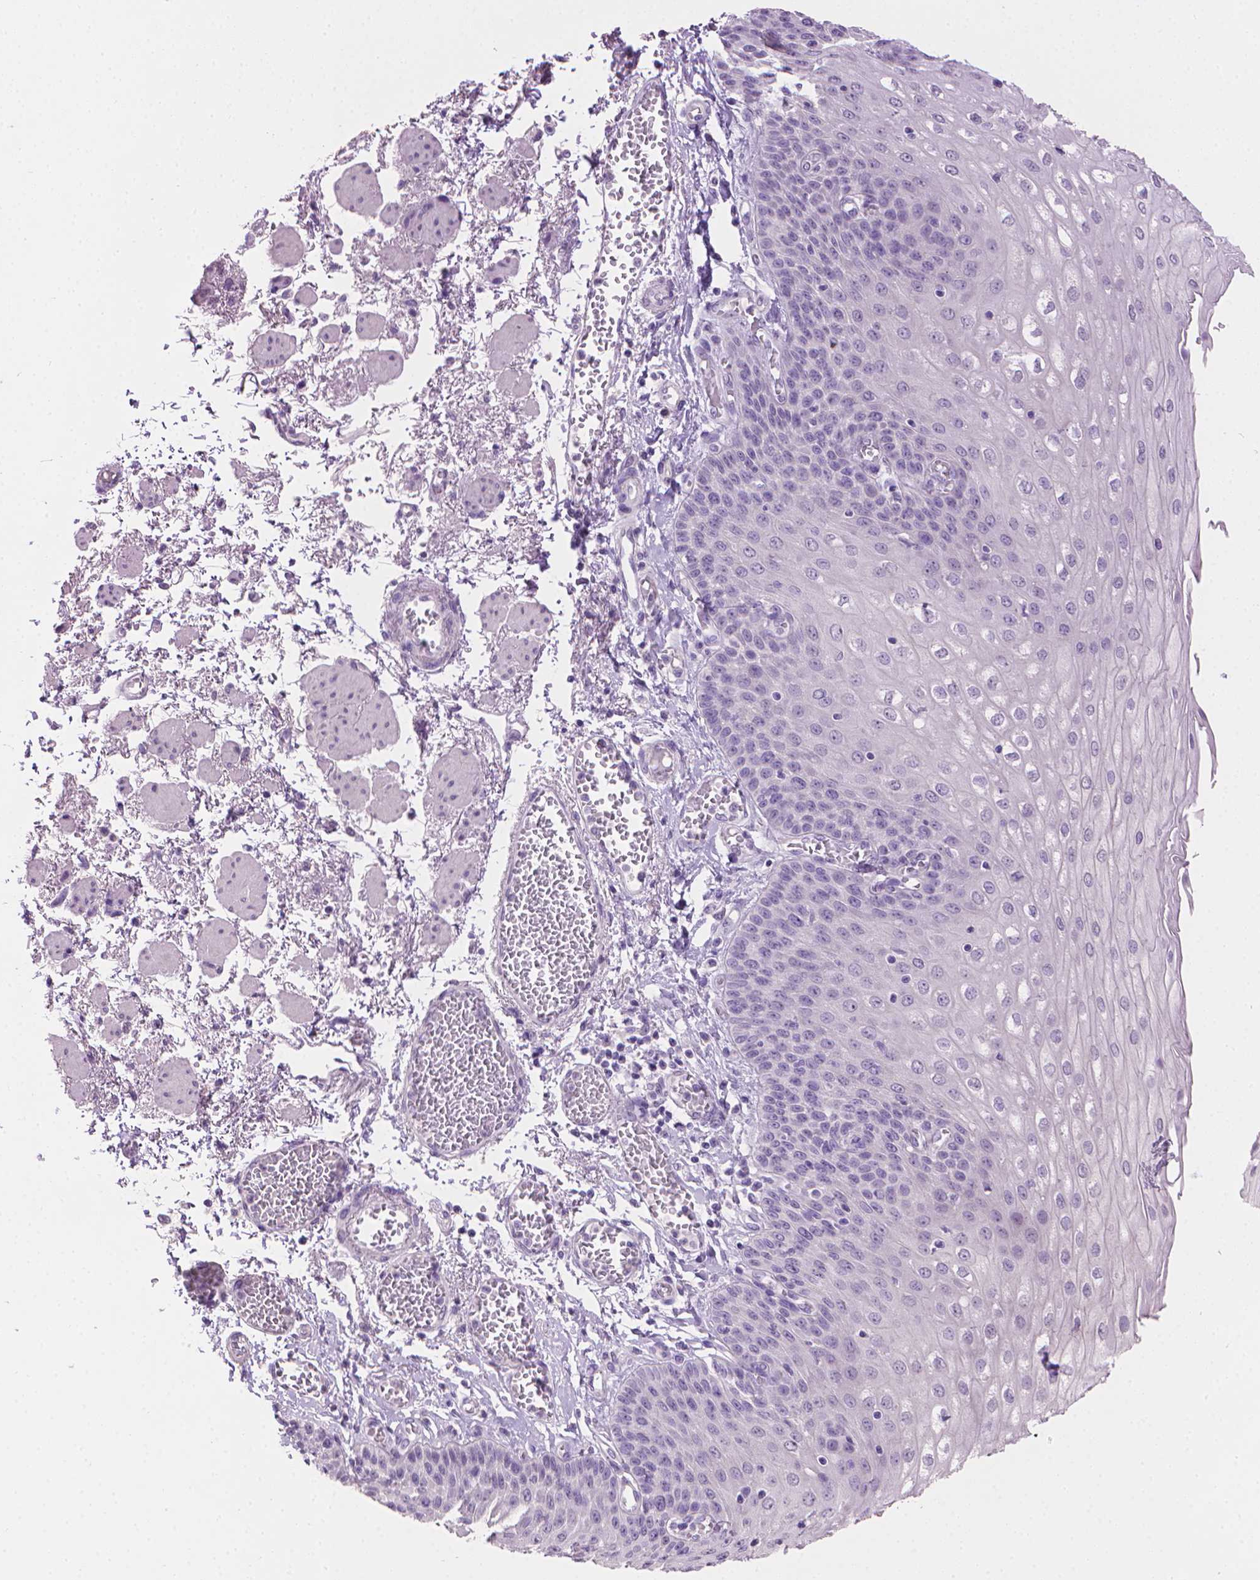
{"staining": {"intensity": "negative", "quantity": "none", "location": "none"}, "tissue": "esophagus", "cell_type": "Squamous epithelial cells", "image_type": "normal", "snomed": [{"axis": "morphology", "description": "Normal tissue, NOS"}, {"axis": "morphology", "description": "Adenocarcinoma, NOS"}, {"axis": "topography", "description": "Esophagus"}], "caption": "IHC photomicrograph of unremarkable esophagus stained for a protein (brown), which shows no positivity in squamous epithelial cells.", "gene": "MLANA", "patient": {"sex": "male", "age": 81}}